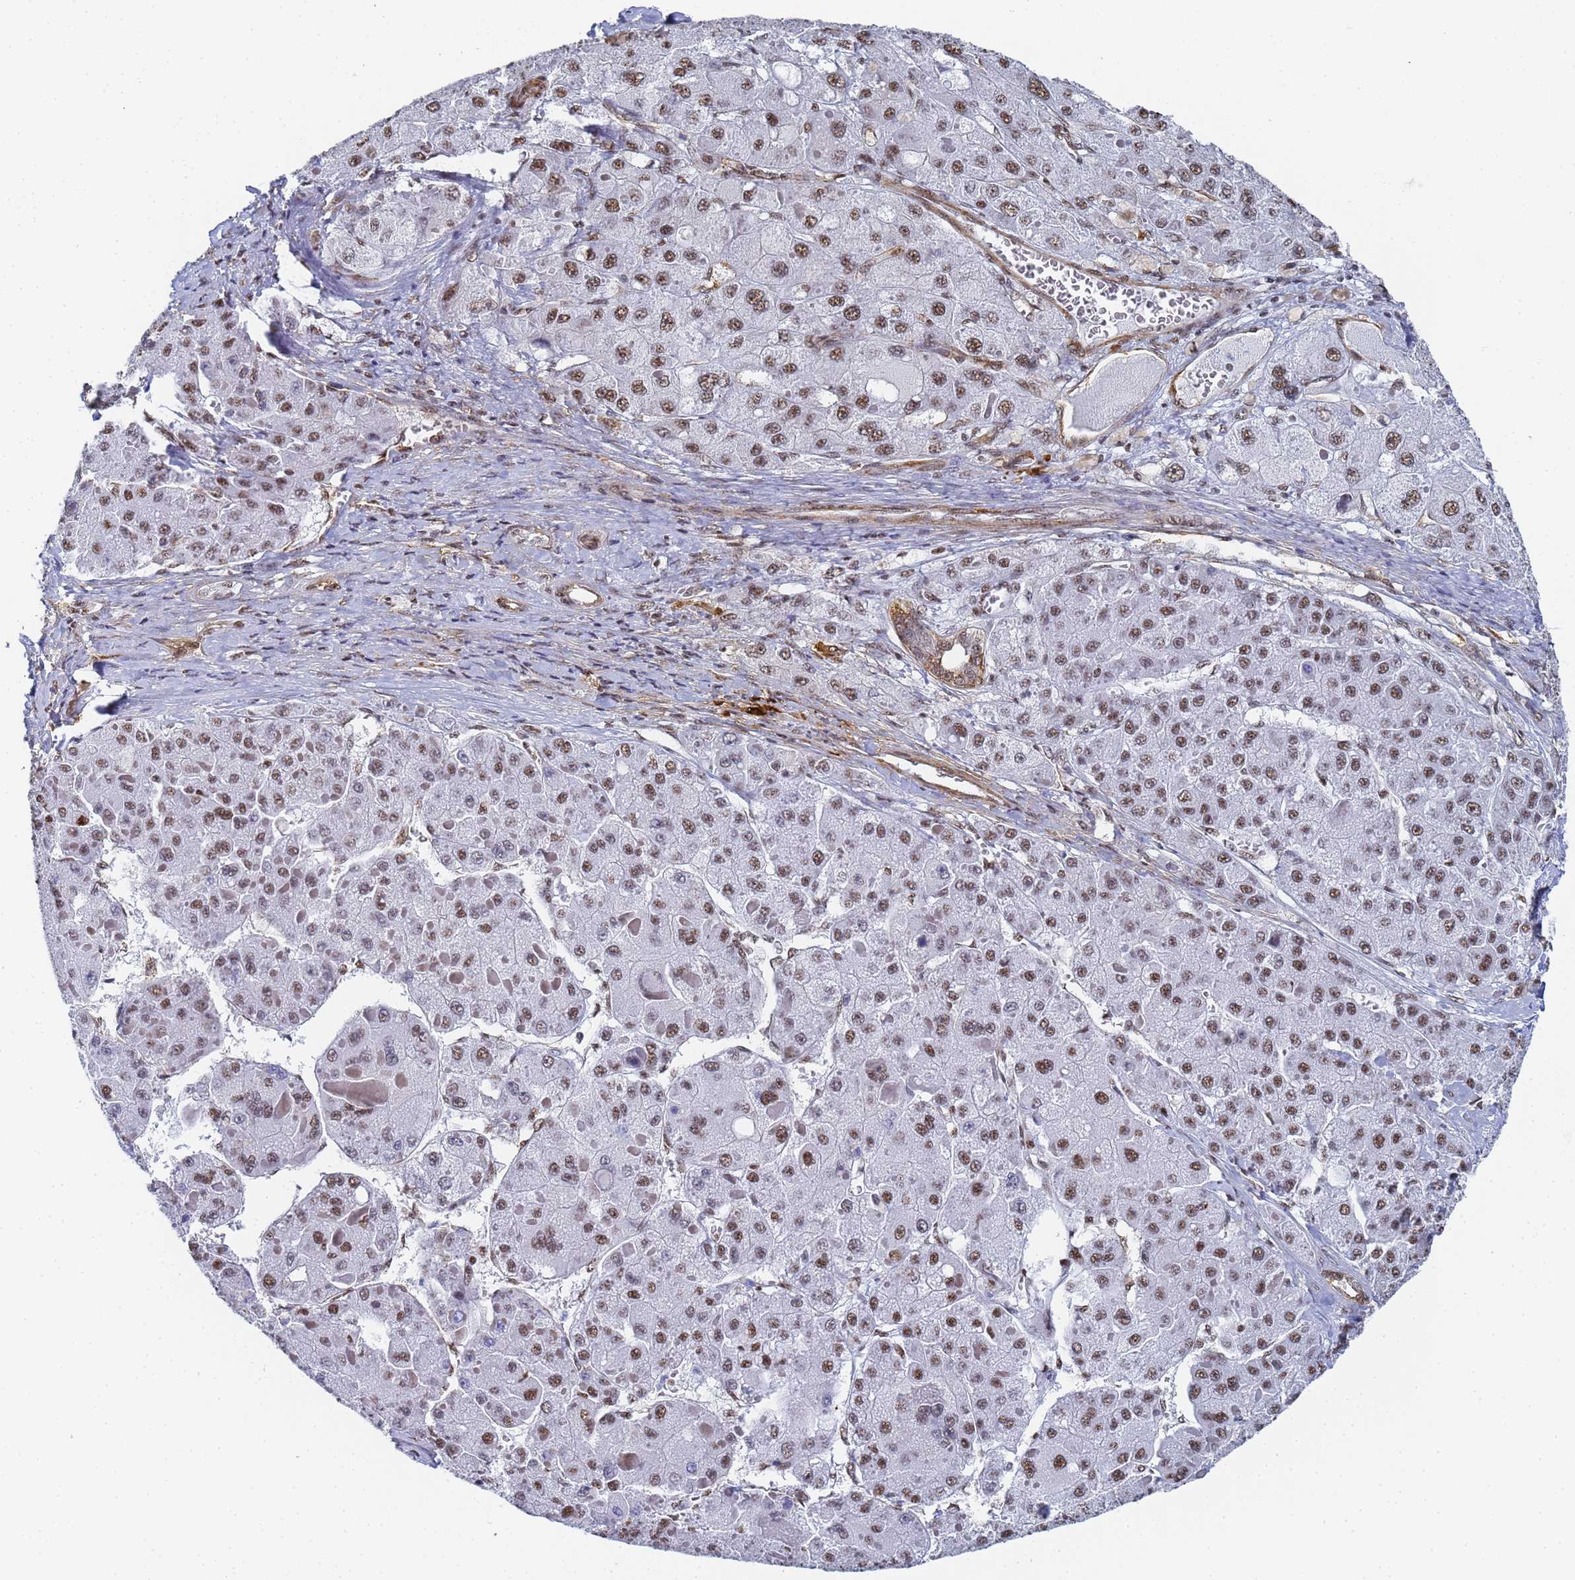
{"staining": {"intensity": "strong", "quantity": ">75%", "location": "nuclear"}, "tissue": "liver cancer", "cell_type": "Tumor cells", "image_type": "cancer", "snomed": [{"axis": "morphology", "description": "Carcinoma, Hepatocellular, NOS"}, {"axis": "topography", "description": "Liver"}], "caption": "Tumor cells reveal high levels of strong nuclear staining in approximately >75% of cells in liver hepatocellular carcinoma.", "gene": "PRRT4", "patient": {"sex": "female", "age": 73}}